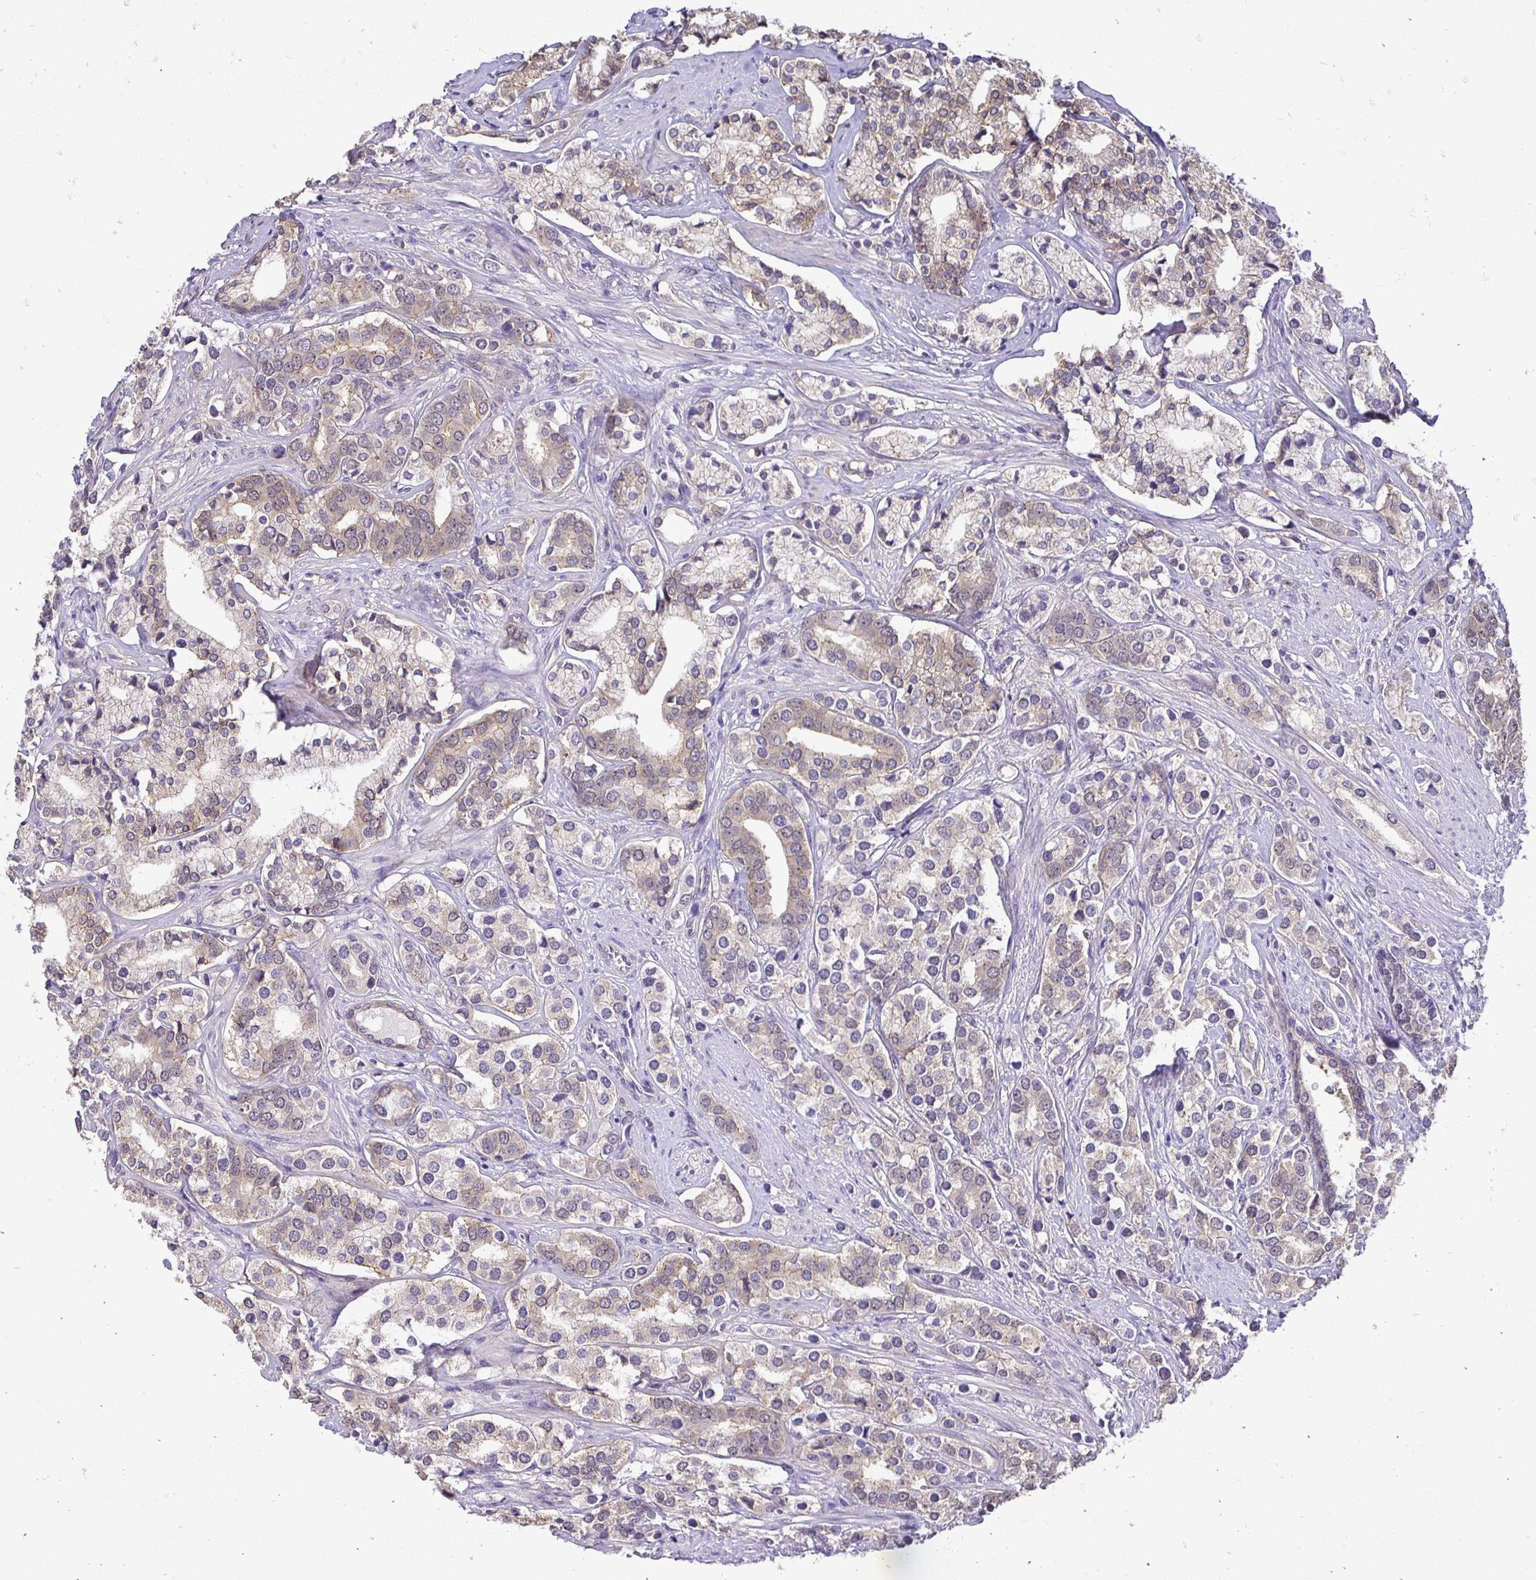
{"staining": {"intensity": "weak", "quantity": "25%-75%", "location": "cytoplasmic/membranous"}, "tissue": "prostate cancer", "cell_type": "Tumor cells", "image_type": "cancer", "snomed": [{"axis": "morphology", "description": "Adenocarcinoma, High grade"}, {"axis": "topography", "description": "Prostate"}], "caption": "High-magnification brightfield microscopy of prostate cancer (high-grade adenocarcinoma) stained with DAB (brown) and counterstained with hematoxylin (blue). tumor cells exhibit weak cytoplasmic/membranous expression is appreciated in about25%-75% of cells. Using DAB (brown) and hematoxylin (blue) stains, captured at high magnification using brightfield microscopy.", "gene": "SLC9A1", "patient": {"sex": "male", "age": 58}}